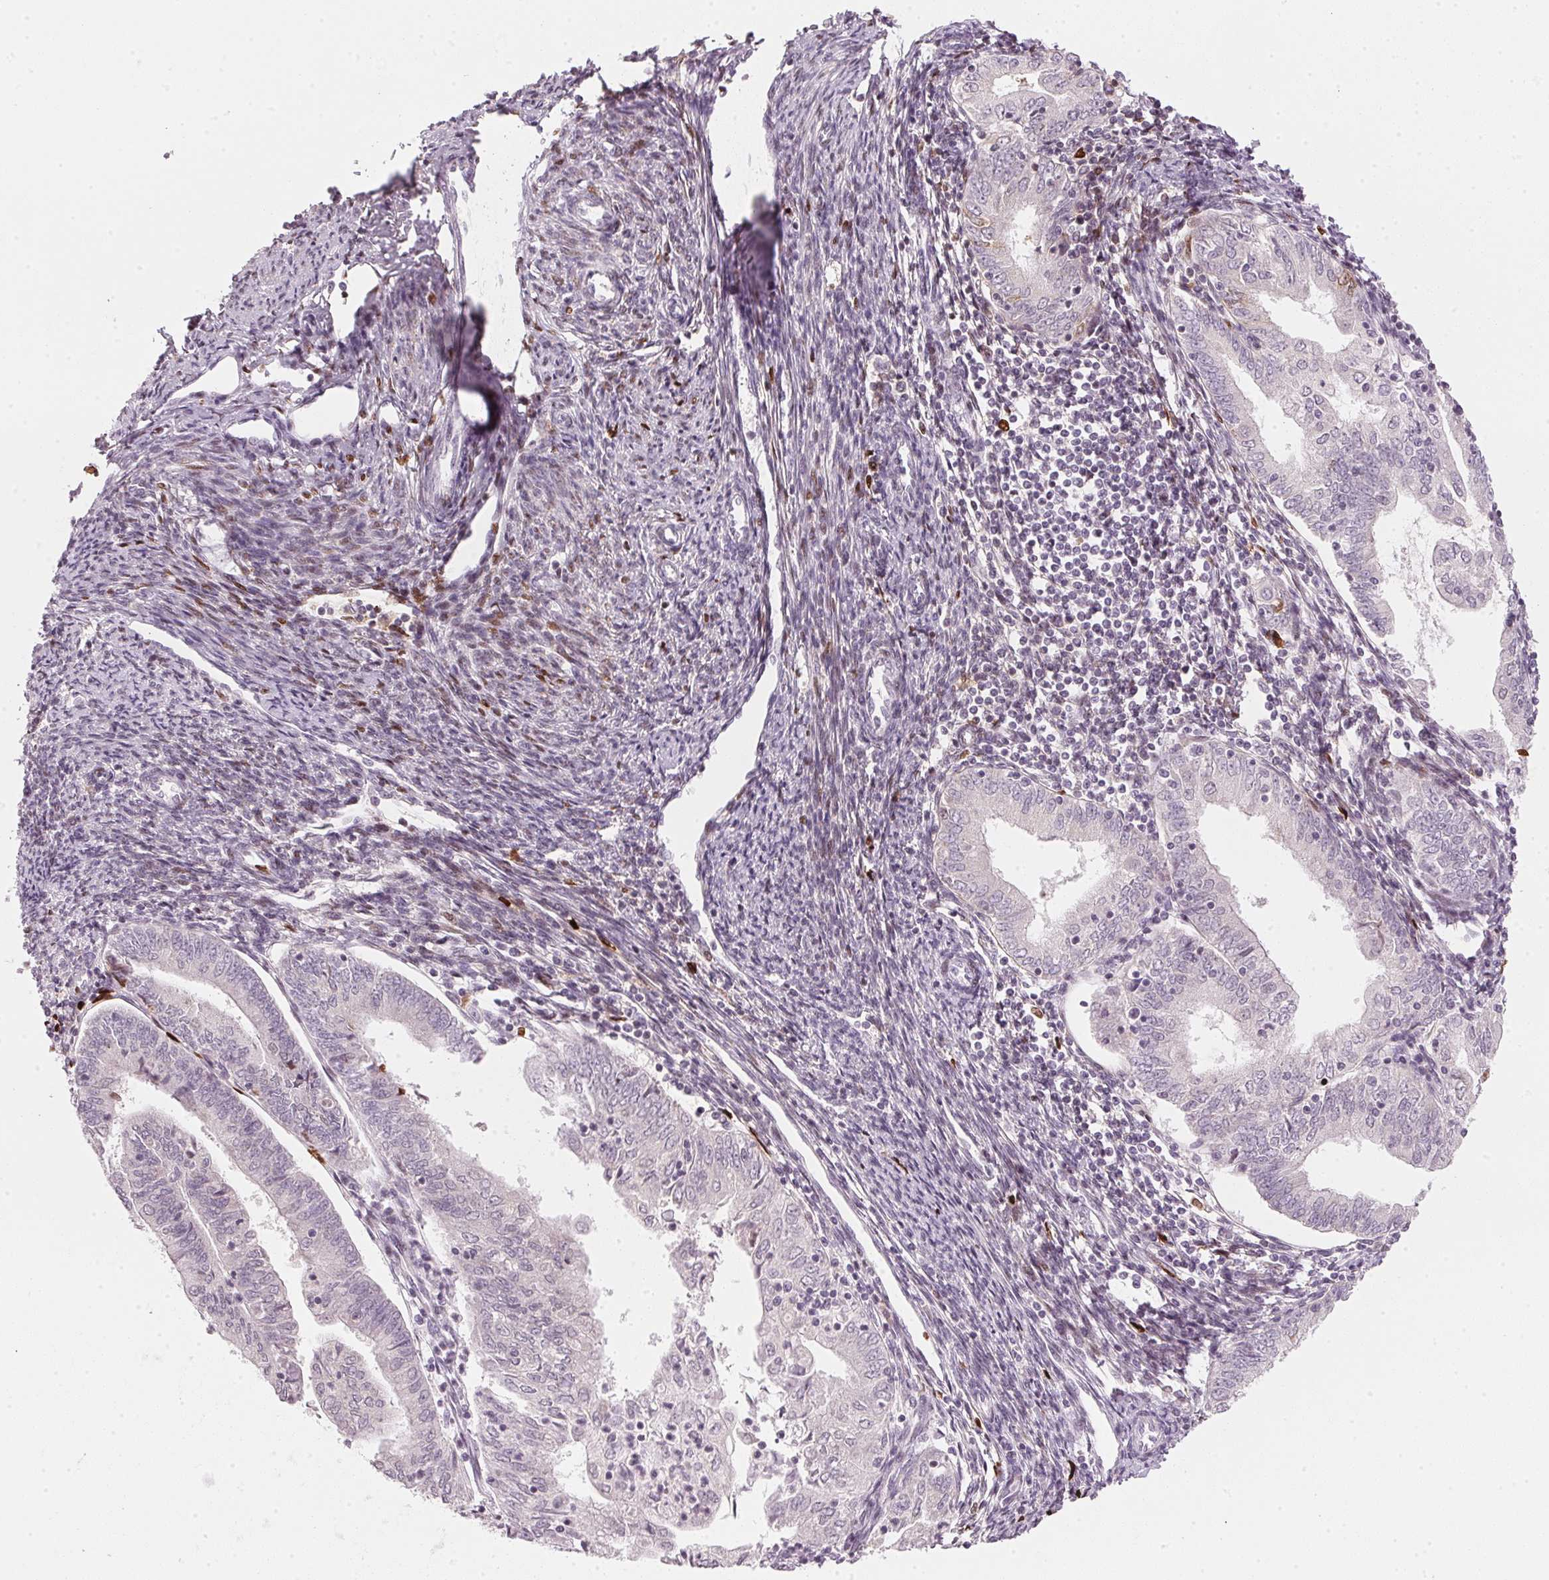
{"staining": {"intensity": "negative", "quantity": "none", "location": "none"}, "tissue": "endometrial cancer", "cell_type": "Tumor cells", "image_type": "cancer", "snomed": [{"axis": "morphology", "description": "Adenocarcinoma, NOS"}, {"axis": "topography", "description": "Endometrium"}], "caption": "Immunohistochemical staining of human endometrial cancer shows no significant positivity in tumor cells.", "gene": "SFRP4", "patient": {"sex": "female", "age": 55}}